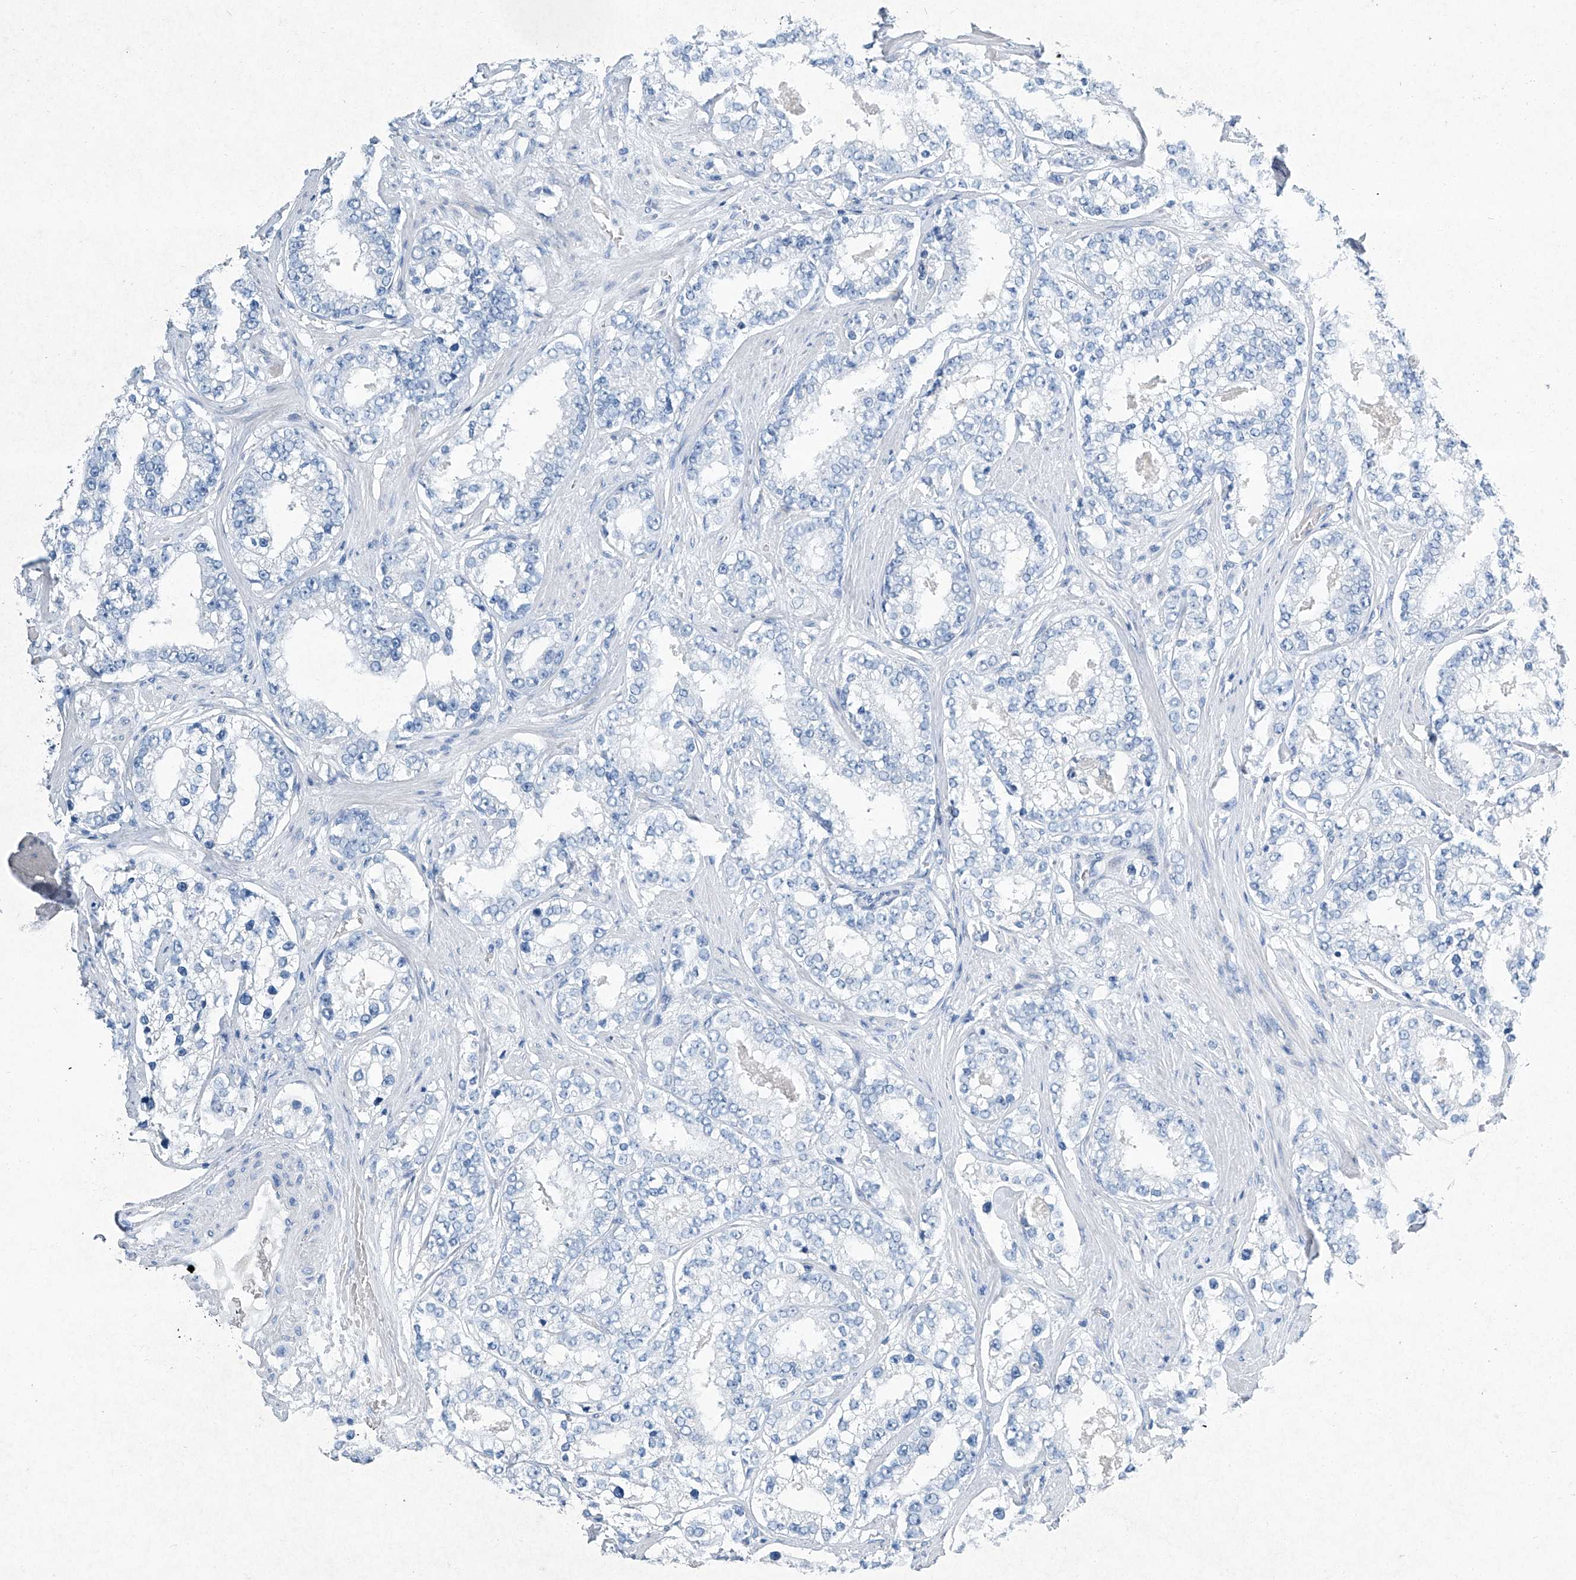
{"staining": {"intensity": "negative", "quantity": "none", "location": "none"}, "tissue": "prostate cancer", "cell_type": "Tumor cells", "image_type": "cancer", "snomed": [{"axis": "morphology", "description": "Normal tissue, NOS"}, {"axis": "morphology", "description": "Adenocarcinoma, High grade"}, {"axis": "topography", "description": "Prostate"}], "caption": "This is a micrograph of immunohistochemistry staining of prostate adenocarcinoma (high-grade), which shows no expression in tumor cells.", "gene": "CYP2A7", "patient": {"sex": "male", "age": 83}}